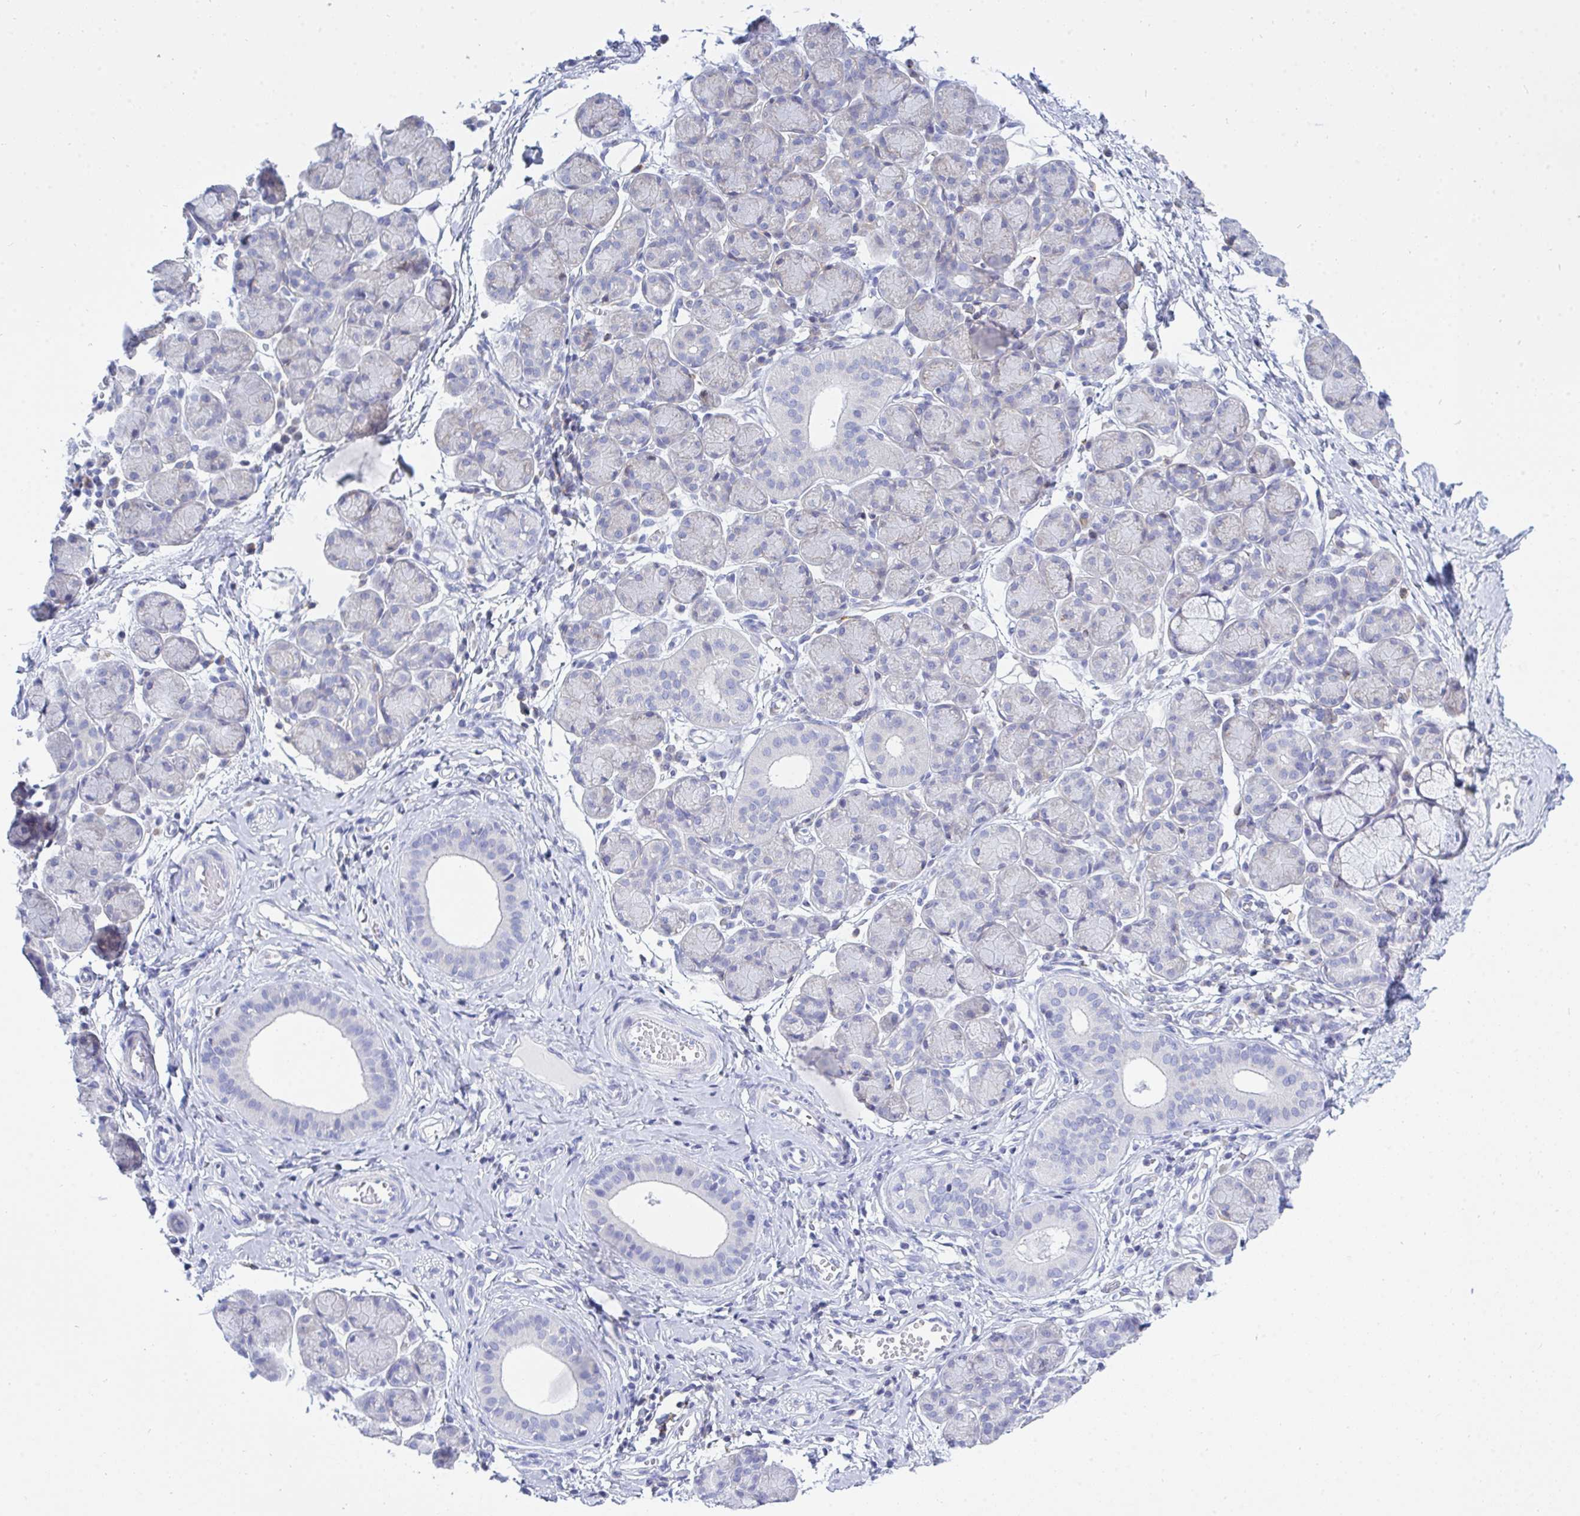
{"staining": {"intensity": "negative", "quantity": "none", "location": "none"}, "tissue": "salivary gland", "cell_type": "Glandular cells", "image_type": "normal", "snomed": [{"axis": "morphology", "description": "Normal tissue, NOS"}, {"axis": "morphology", "description": "Inflammation, NOS"}, {"axis": "topography", "description": "Lymph node"}, {"axis": "topography", "description": "Salivary gland"}], "caption": "A high-resolution image shows immunohistochemistry (IHC) staining of unremarkable salivary gland, which demonstrates no significant staining in glandular cells.", "gene": "FRMD3", "patient": {"sex": "male", "age": 3}}